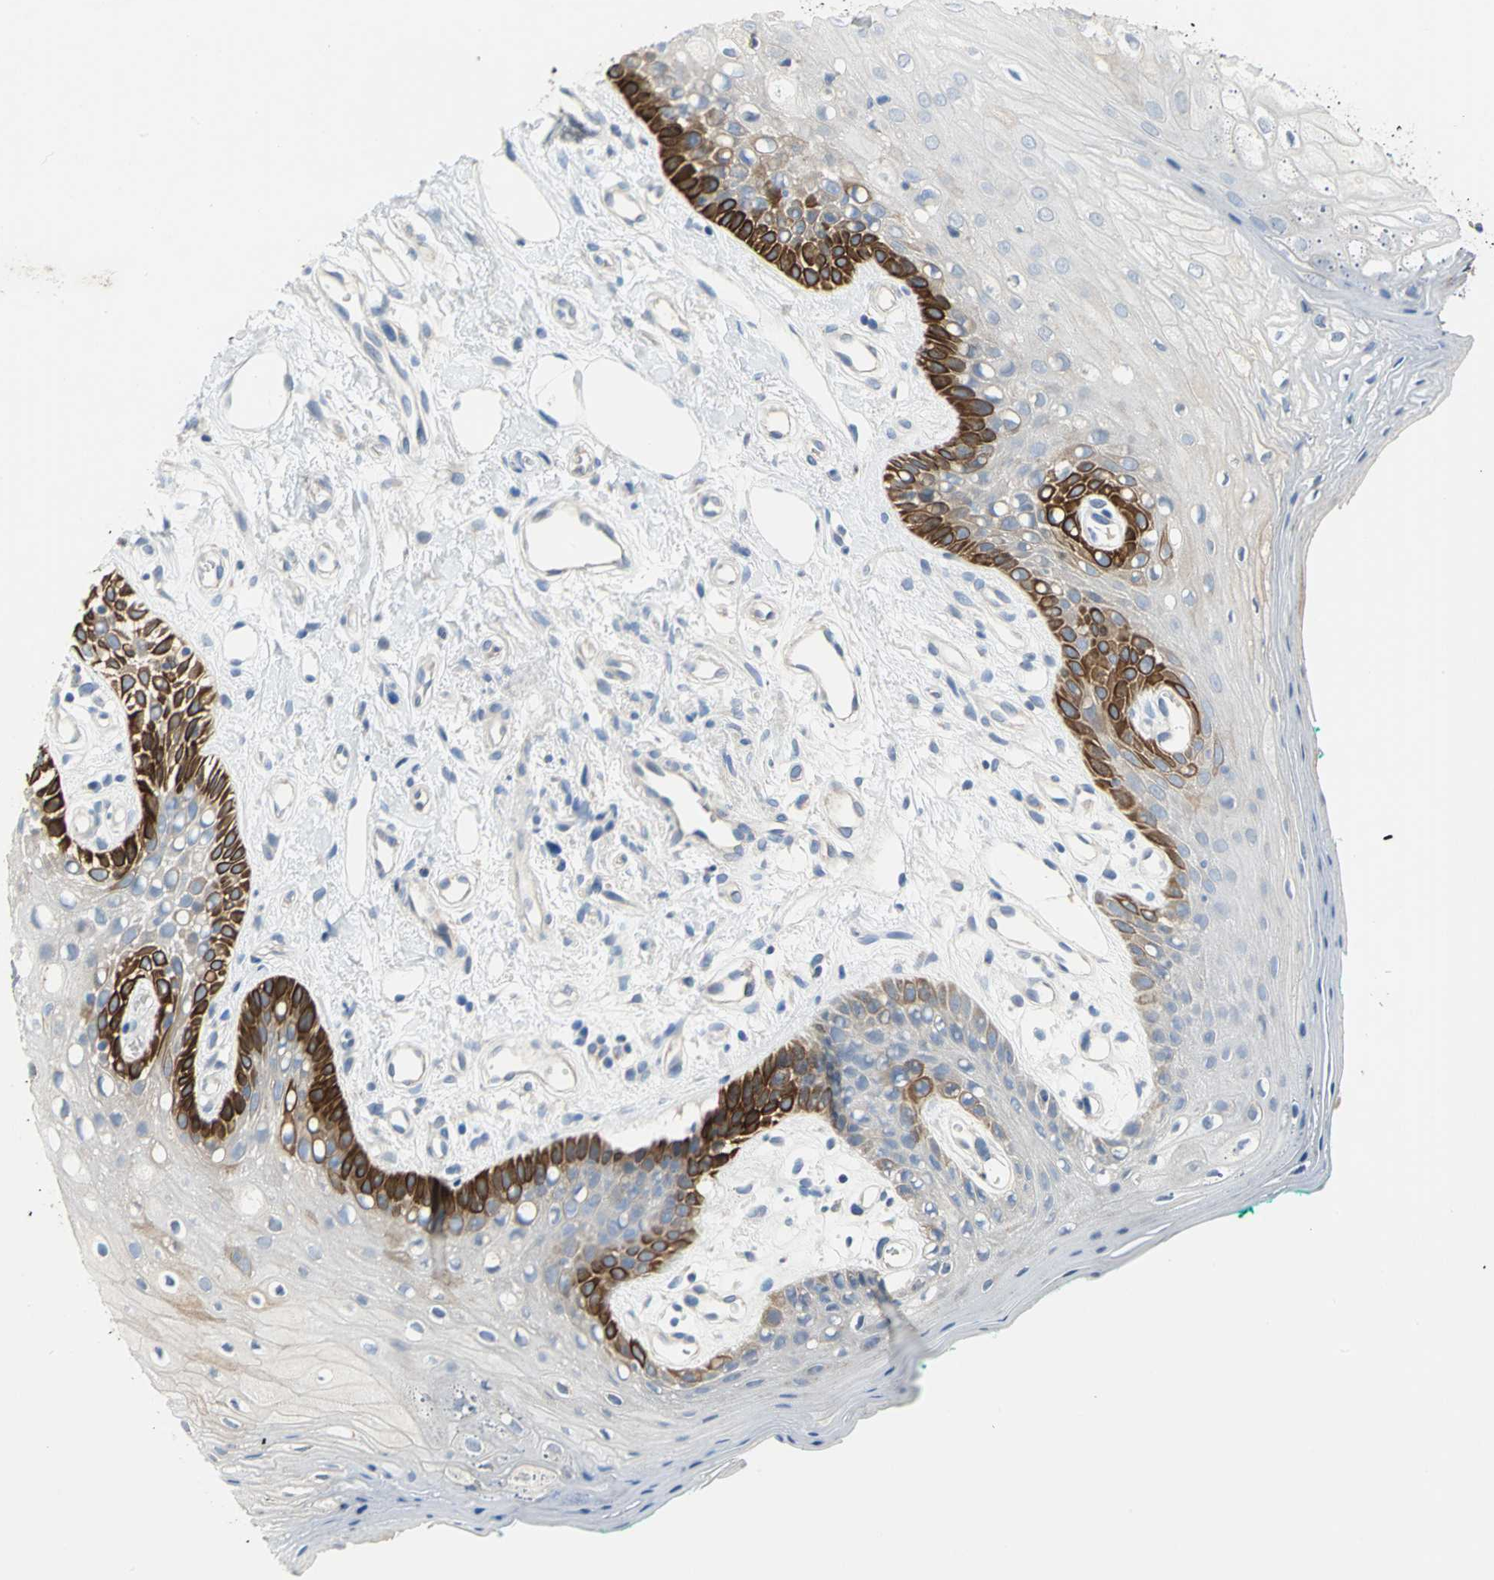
{"staining": {"intensity": "strong", "quantity": "<25%", "location": "cytoplasmic/membranous"}, "tissue": "oral mucosa", "cell_type": "Squamous epithelial cells", "image_type": "normal", "snomed": [{"axis": "morphology", "description": "Normal tissue, NOS"}, {"axis": "morphology", "description": "Squamous cell carcinoma, NOS"}, {"axis": "topography", "description": "Skeletal muscle"}, {"axis": "topography", "description": "Oral tissue"}, {"axis": "topography", "description": "Head-Neck"}], "caption": "IHC (DAB) staining of unremarkable oral mucosa displays strong cytoplasmic/membranous protein expression in approximately <25% of squamous epithelial cells.", "gene": "HTR1F", "patient": {"sex": "female", "age": 84}}